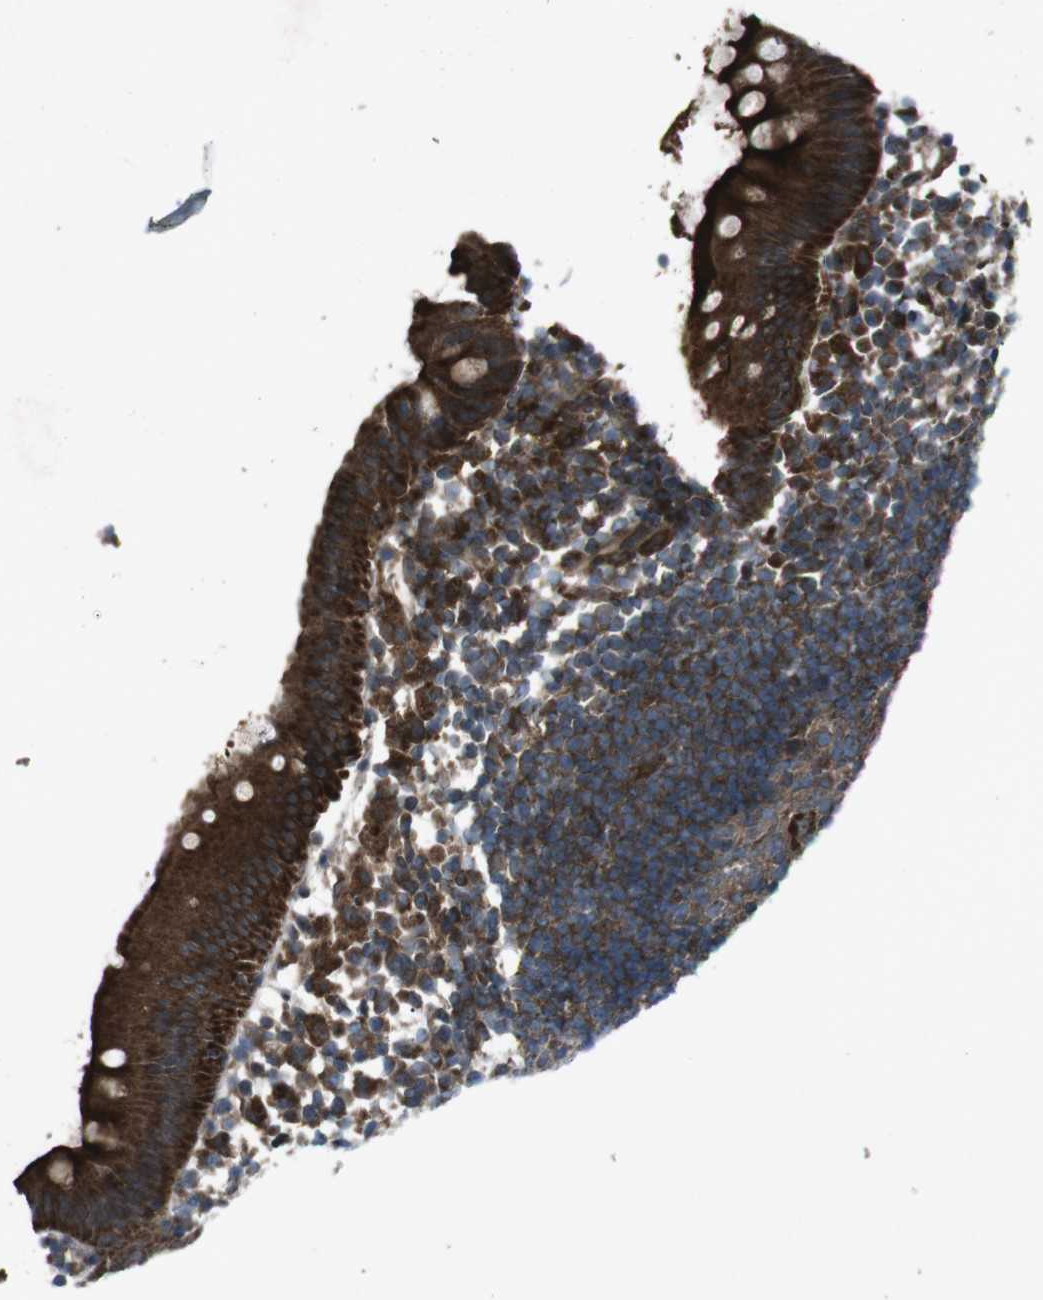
{"staining": {"intensity": "strong", "quantity": ">75%", "location": "cytoplasmic/membranous"}, "tissue": "appendix", "cell_type": "Glandular cells", "image_type": "normal", "snomed": [{"axis": "morphology", "description": "Normal tissue, NOS"}, {"axis": "topography", "description": "Appendix"}], "caption": "Glandular cells display strong cytoplasmic/membranous staining in approximately >75% of cells in unremarkable appendix.", "gene": "SLC27A4", "patient": {"sex": "female", "age": 20}}